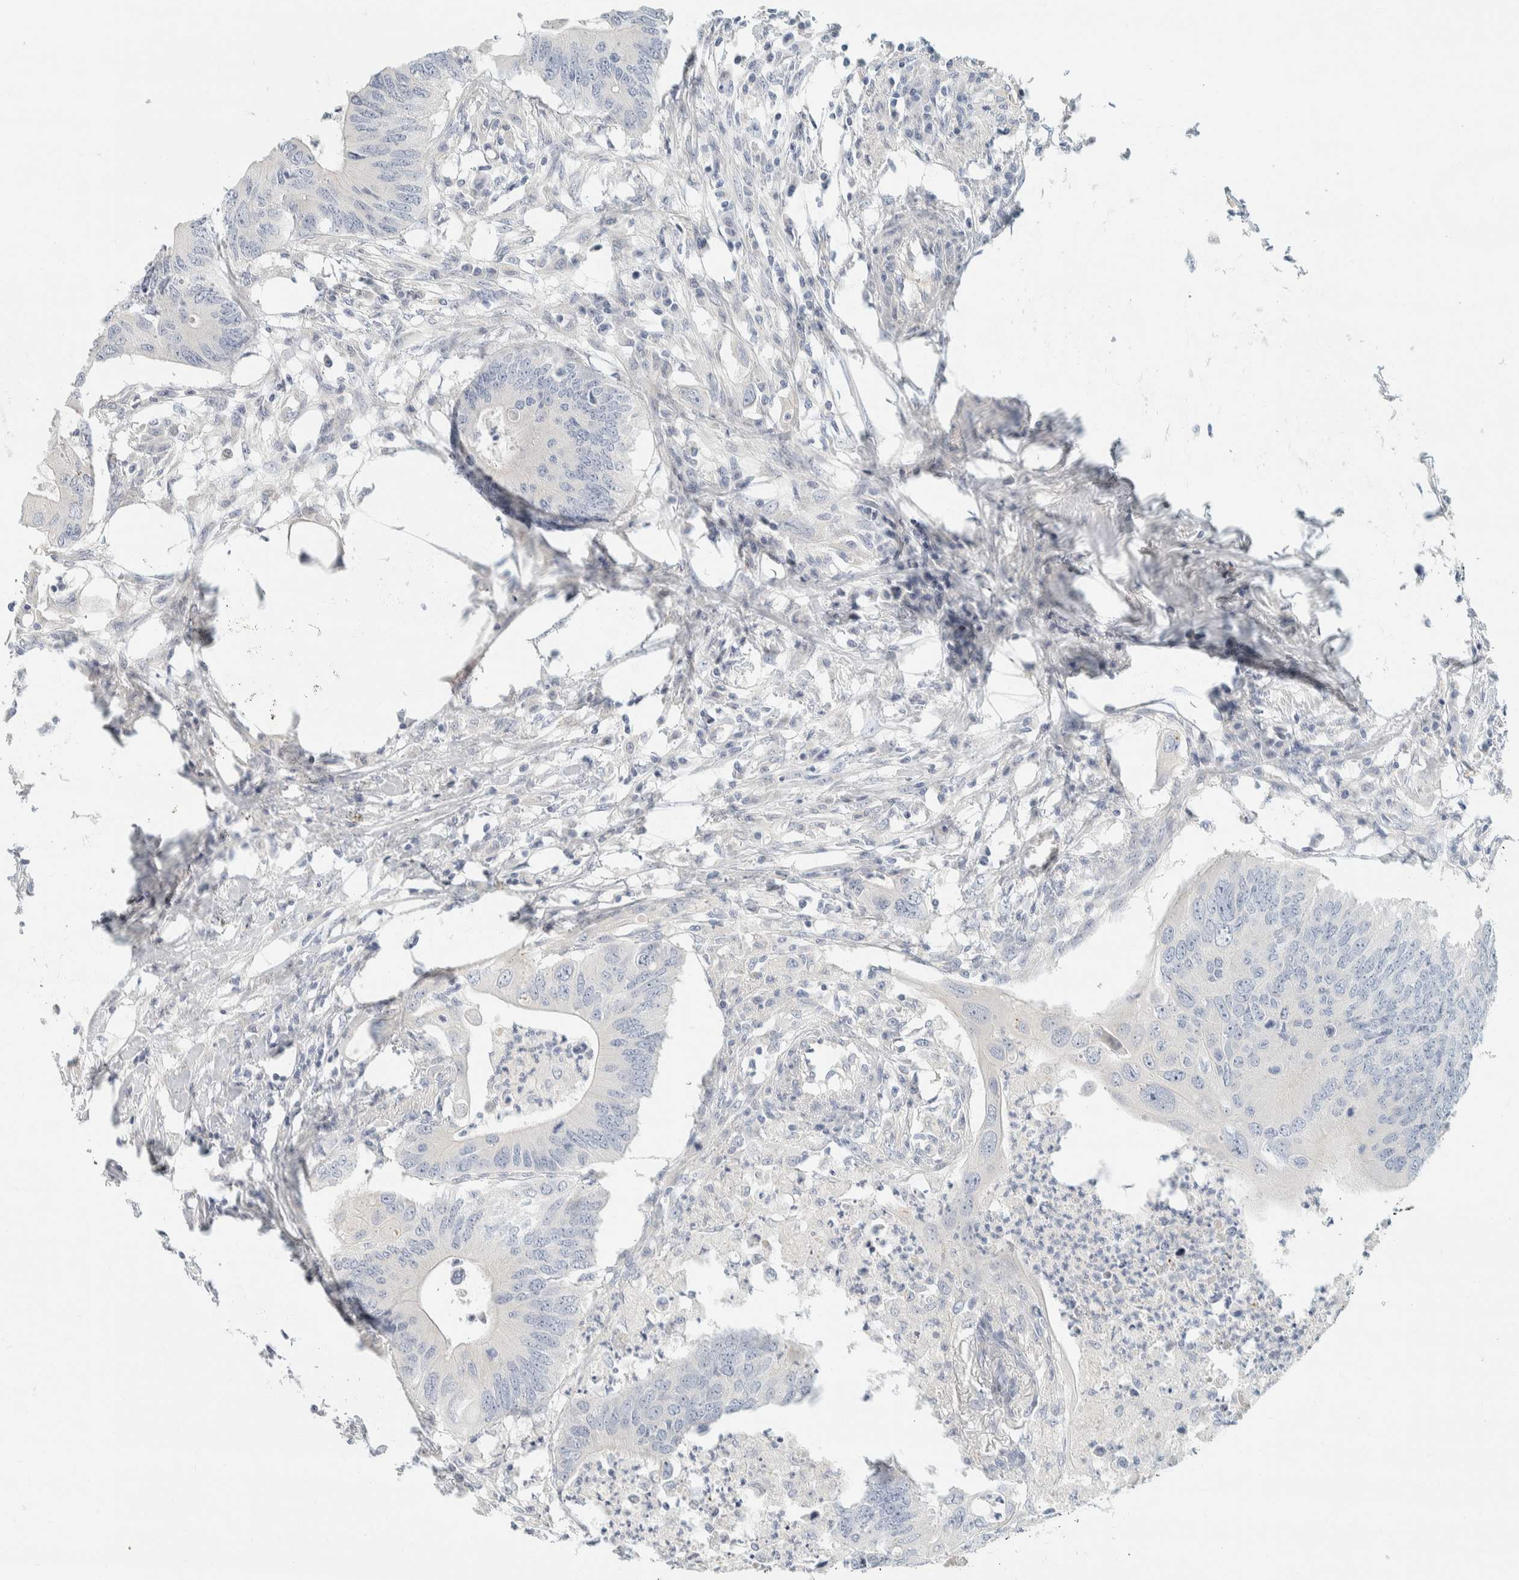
{"staining": {"intensity": "negative", "quantity": "none", "location": "none"}, "tissue": "colorectal cancer", "cell_type": "Tumor cells", "image_type": "cancer", "snomed": [{"axis": "morphology", "description": "Adenocarcinoma, NOS"}, {"axis": "topography", "description": "Colon"}], "caption": "DAB immunohistochemical staining of human adenocarcinoma (colorectal) demonstrates no significant expression in tumor cells.", "gene": "ALOX12B", "patient": {"sex": "male", "age": 71}}